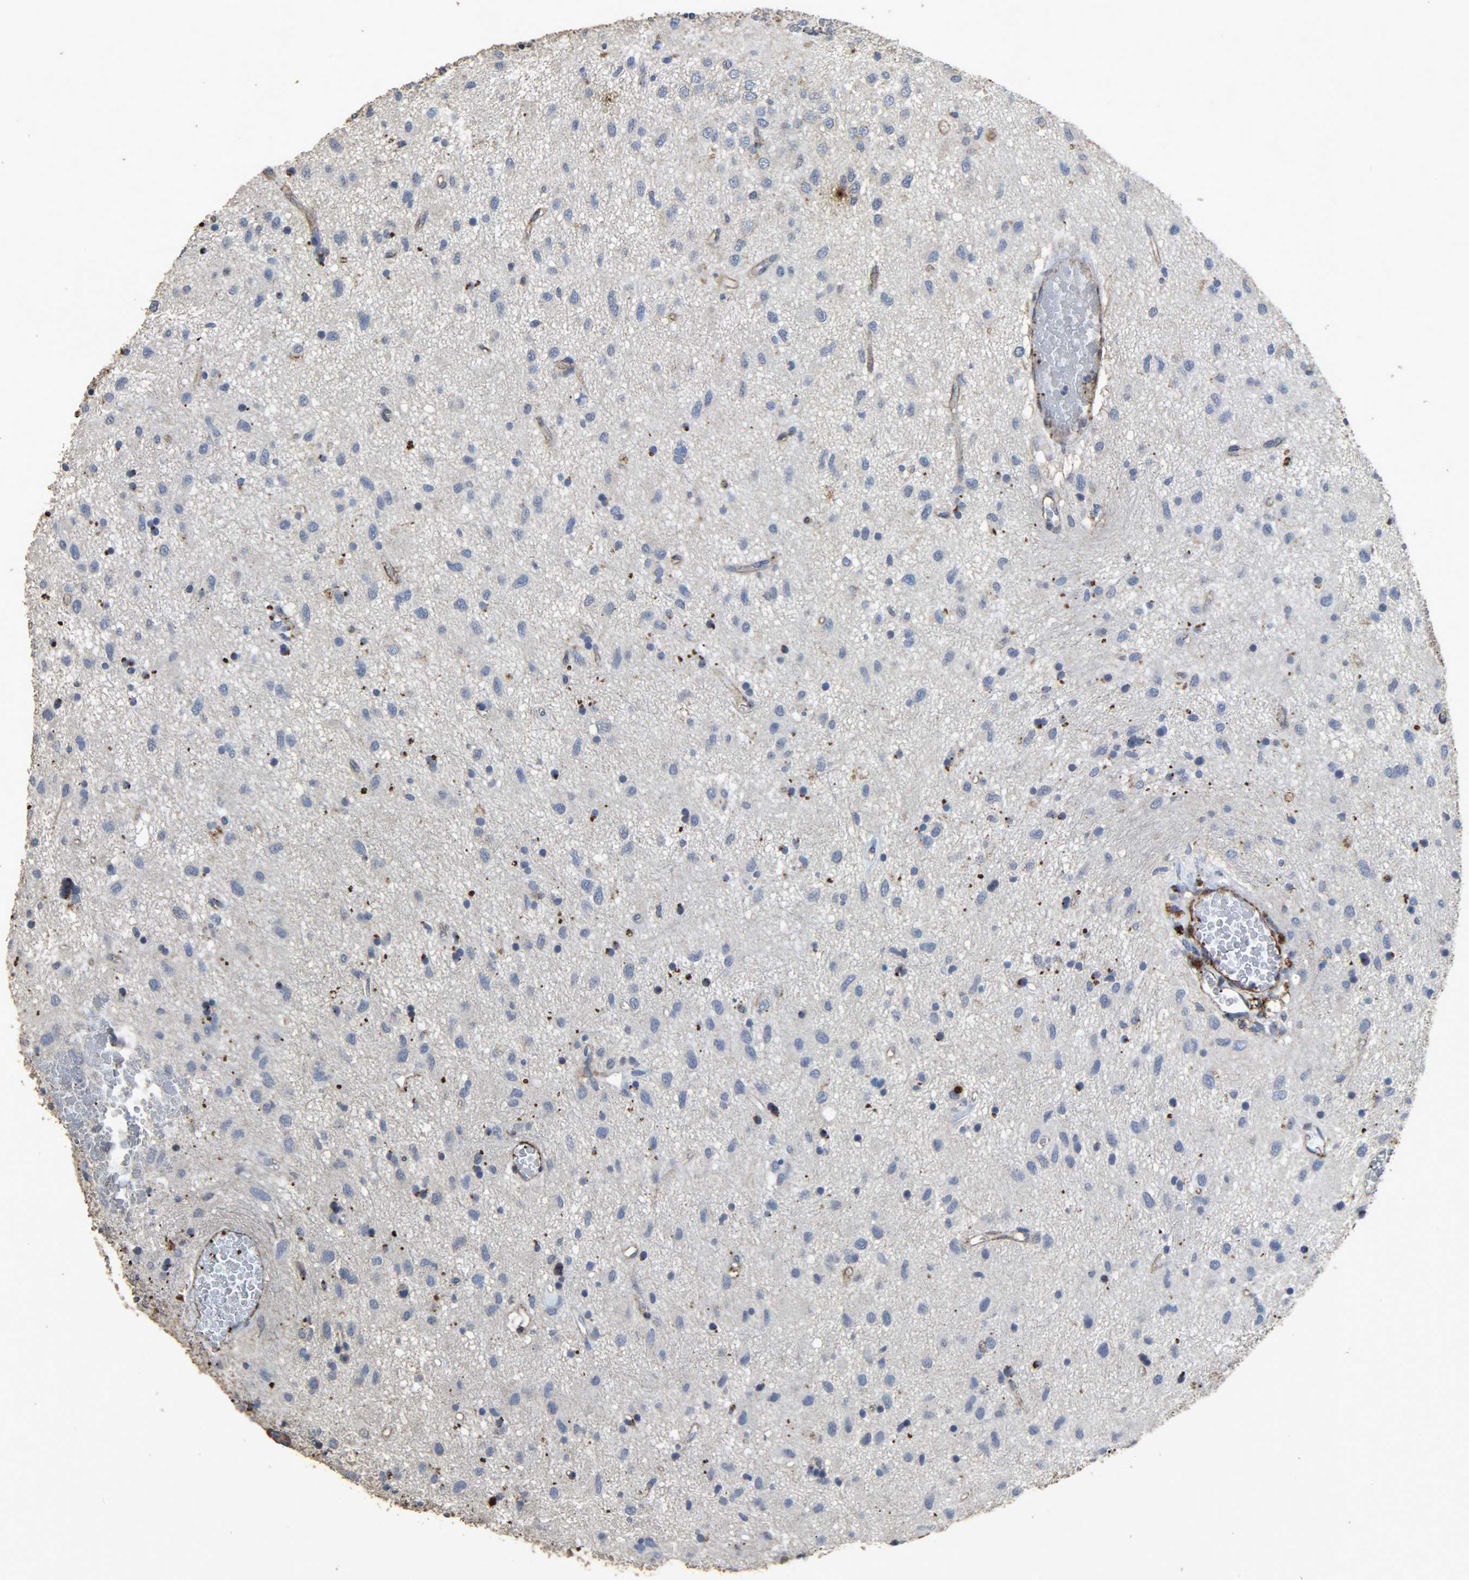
{"staining": {"intensity": "negative", "quantity": "none", "location": "none"}, "tissue": "glioma", "cell_type": "Tumor cells", "image_type": "cancer", "snomed": [{"axis": "morphology", "description": "Glioma, malignant, Low grade"}, {"axis": "topography", "description": "Brain"}], "caption": "Glioma stained for a protein using IHC exhibits no staining tumor cells.", "gene": "TPM4", "patient": {"sex": "male", "age": 77}}